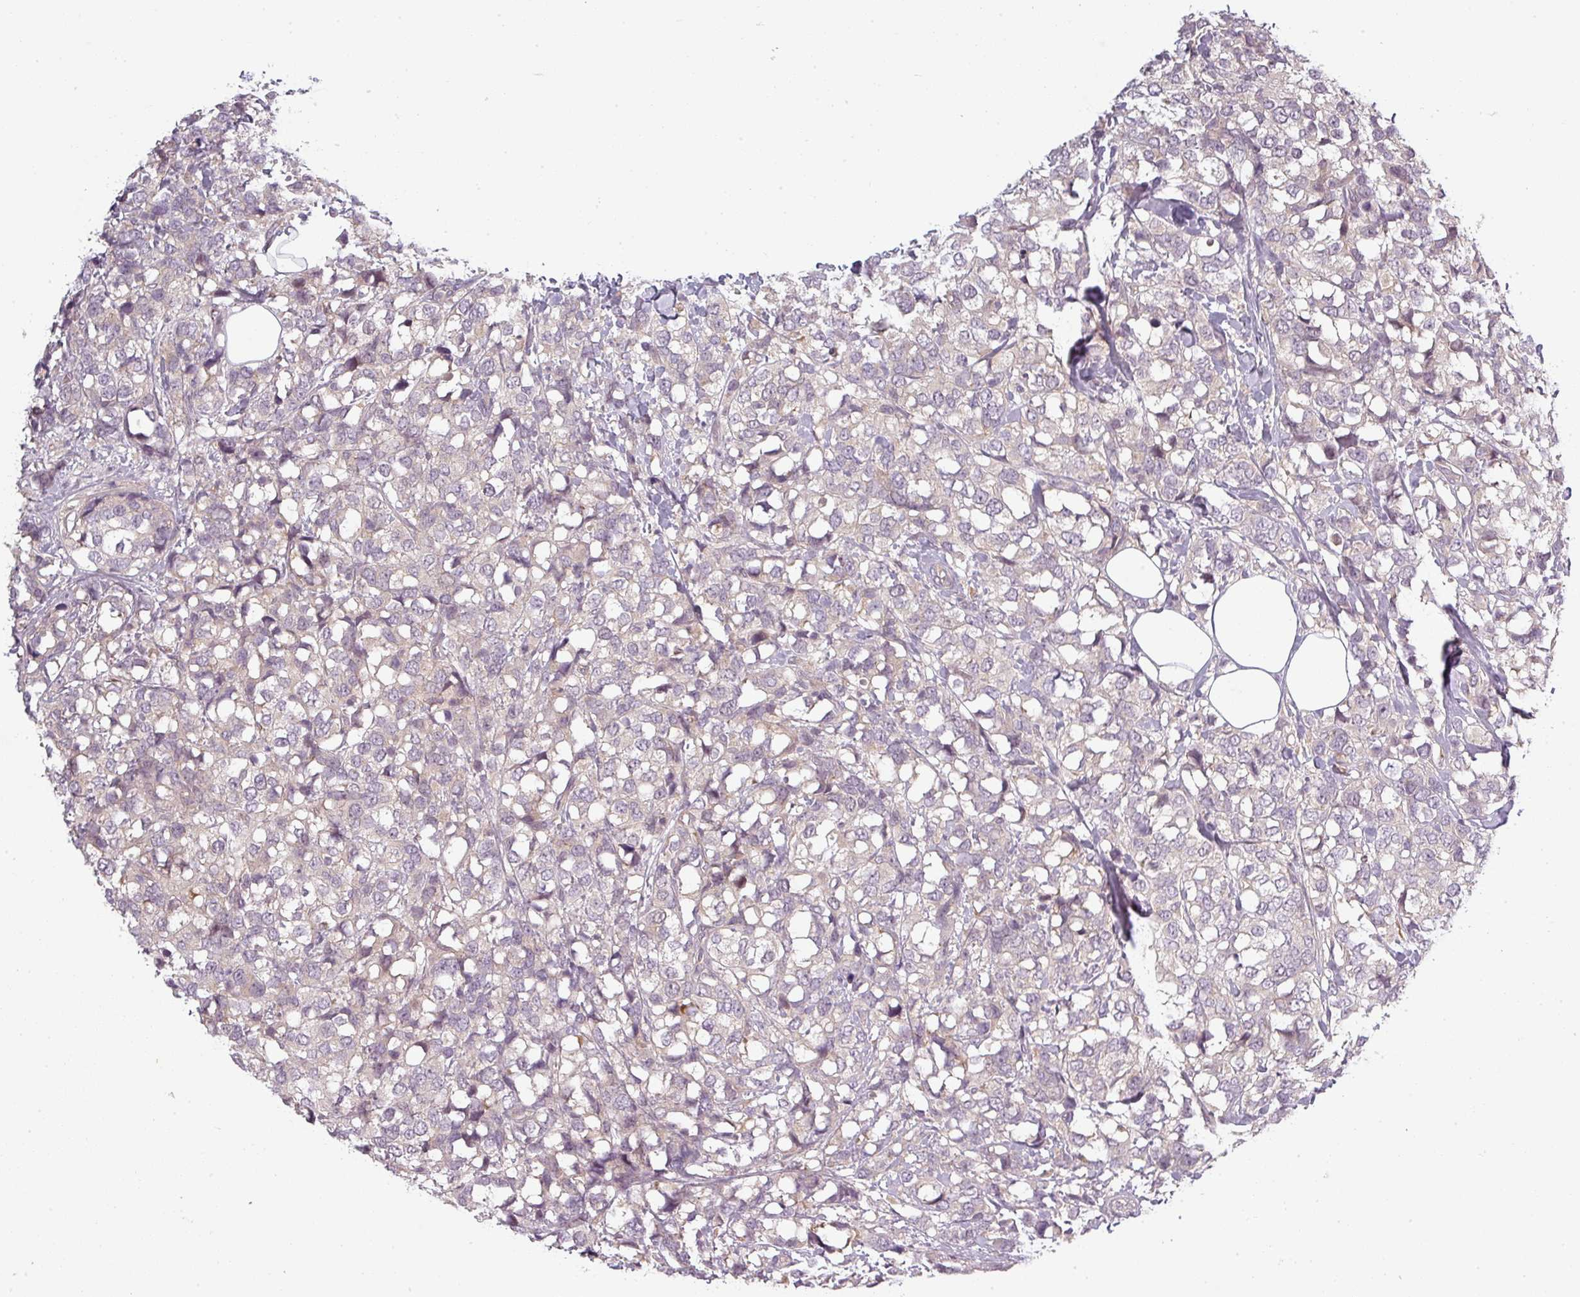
{"staining": {"intensity": "negative", "quantity": "none", "location": "none"}, "tissue": "breast cancer", "cell_type": "Tumor cells", "image_type": "cancer", "snomed": [{"axis": "morphology", "description": "Lobular carcinoma"}, {"axis": "topography", "description": "Breast"}], "caption": "Human breast lobular carcinoma stained for a protein using immunohistochemistry (IHC) displays no positivity in tumor cells.", "gene": "SLC16A9", "patient": {"sex": "female", "age": 59}}